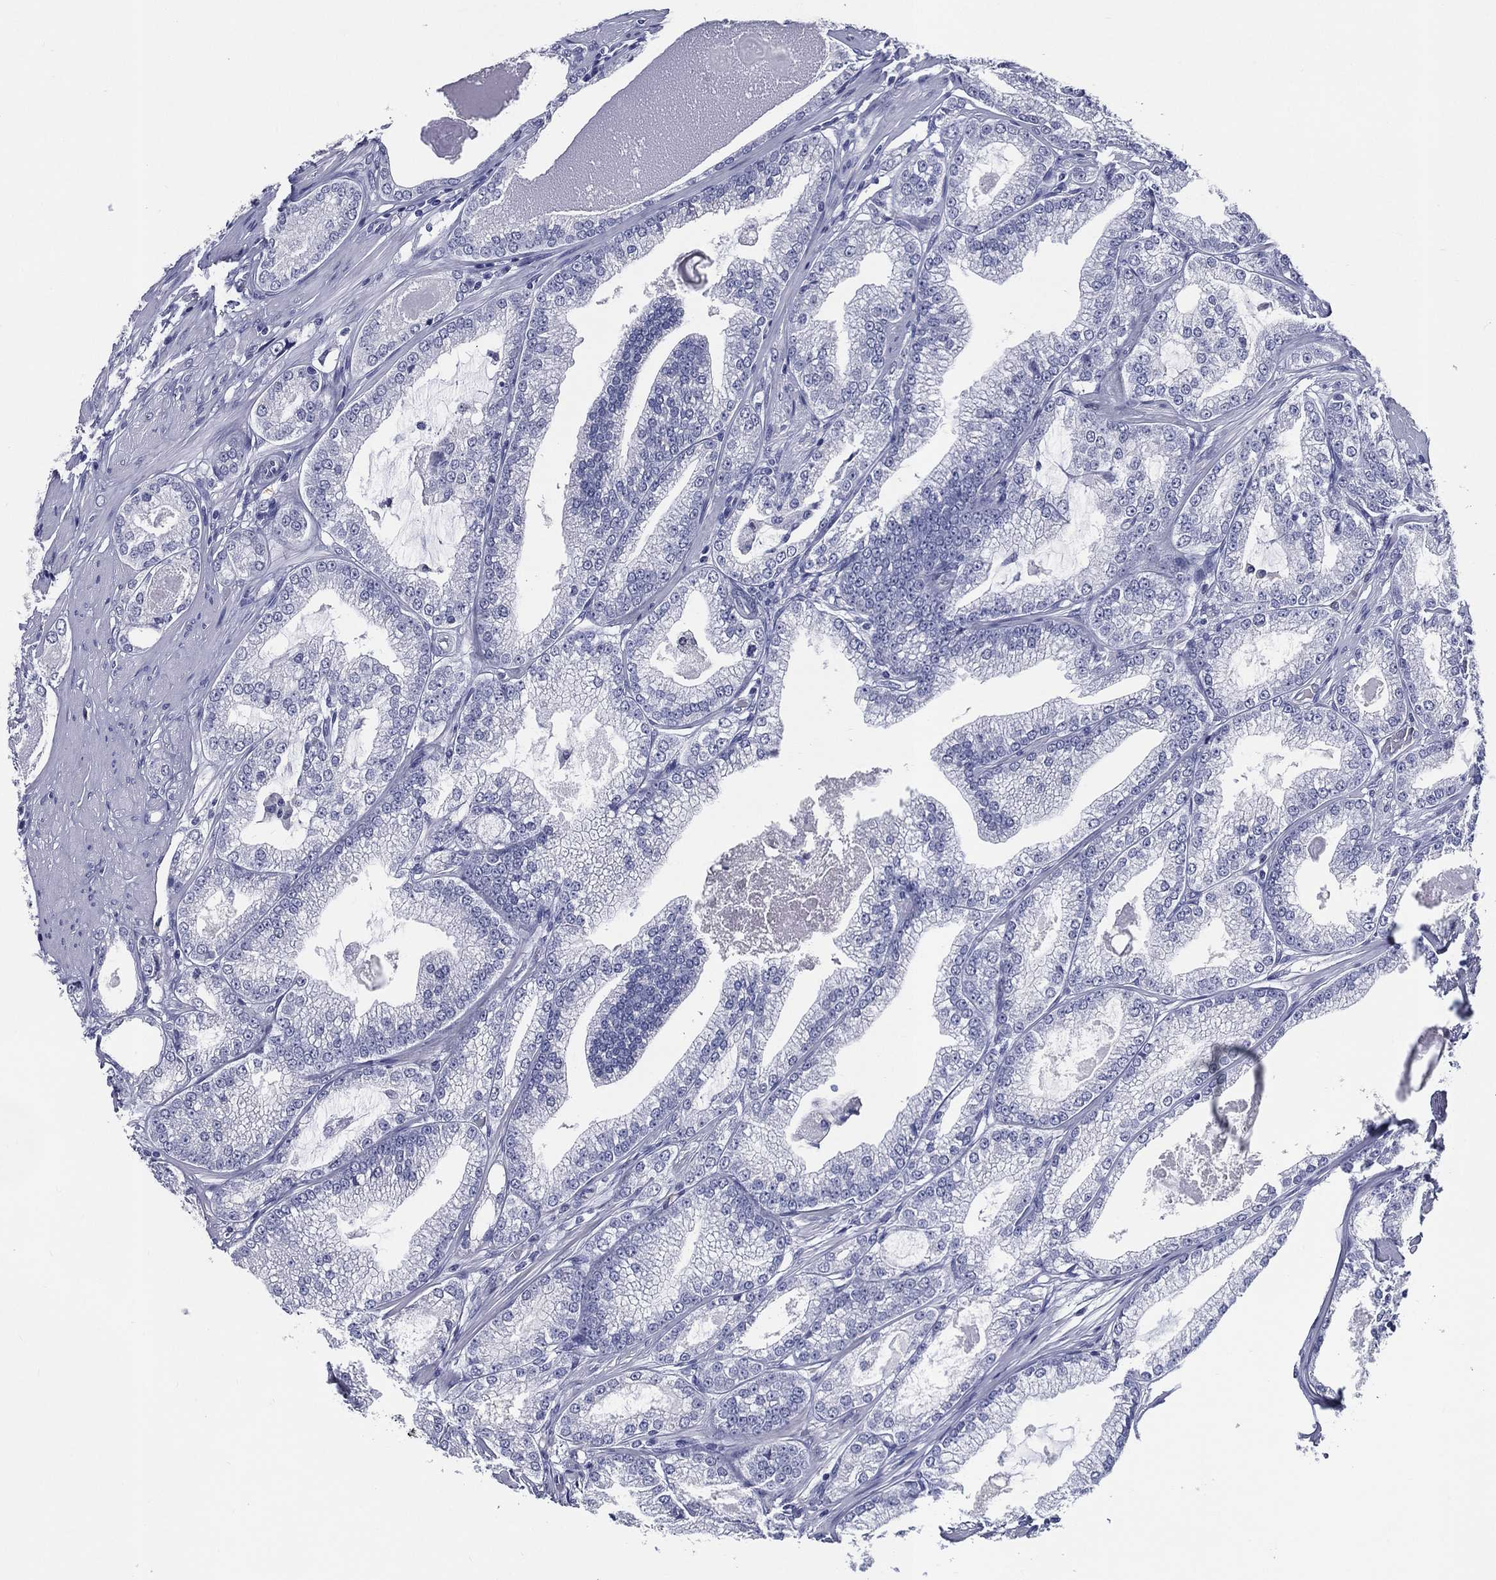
{"staining": {"intensity": "negative", "quantity": "none", "location": "none"}, "tissue": "prostate cancer", "cell_type": "Tumor cells", "image_type": "cancer", "snomed": [{"axis": "morphology", "description": "Adenocarcinoma, High grade"}, {"axis": "topography", "description": "Prostate and seminal vesicle, NOS"}], "caption": "Immunohistochemistry (IHC) micrograph of adenocarcinoma (high-grade) (prostate) stained for a protein (brown), which demonstrates no staining in tumor cells.", "gene": "ACE2", "patient": {"sex": "male", "age": 62}}